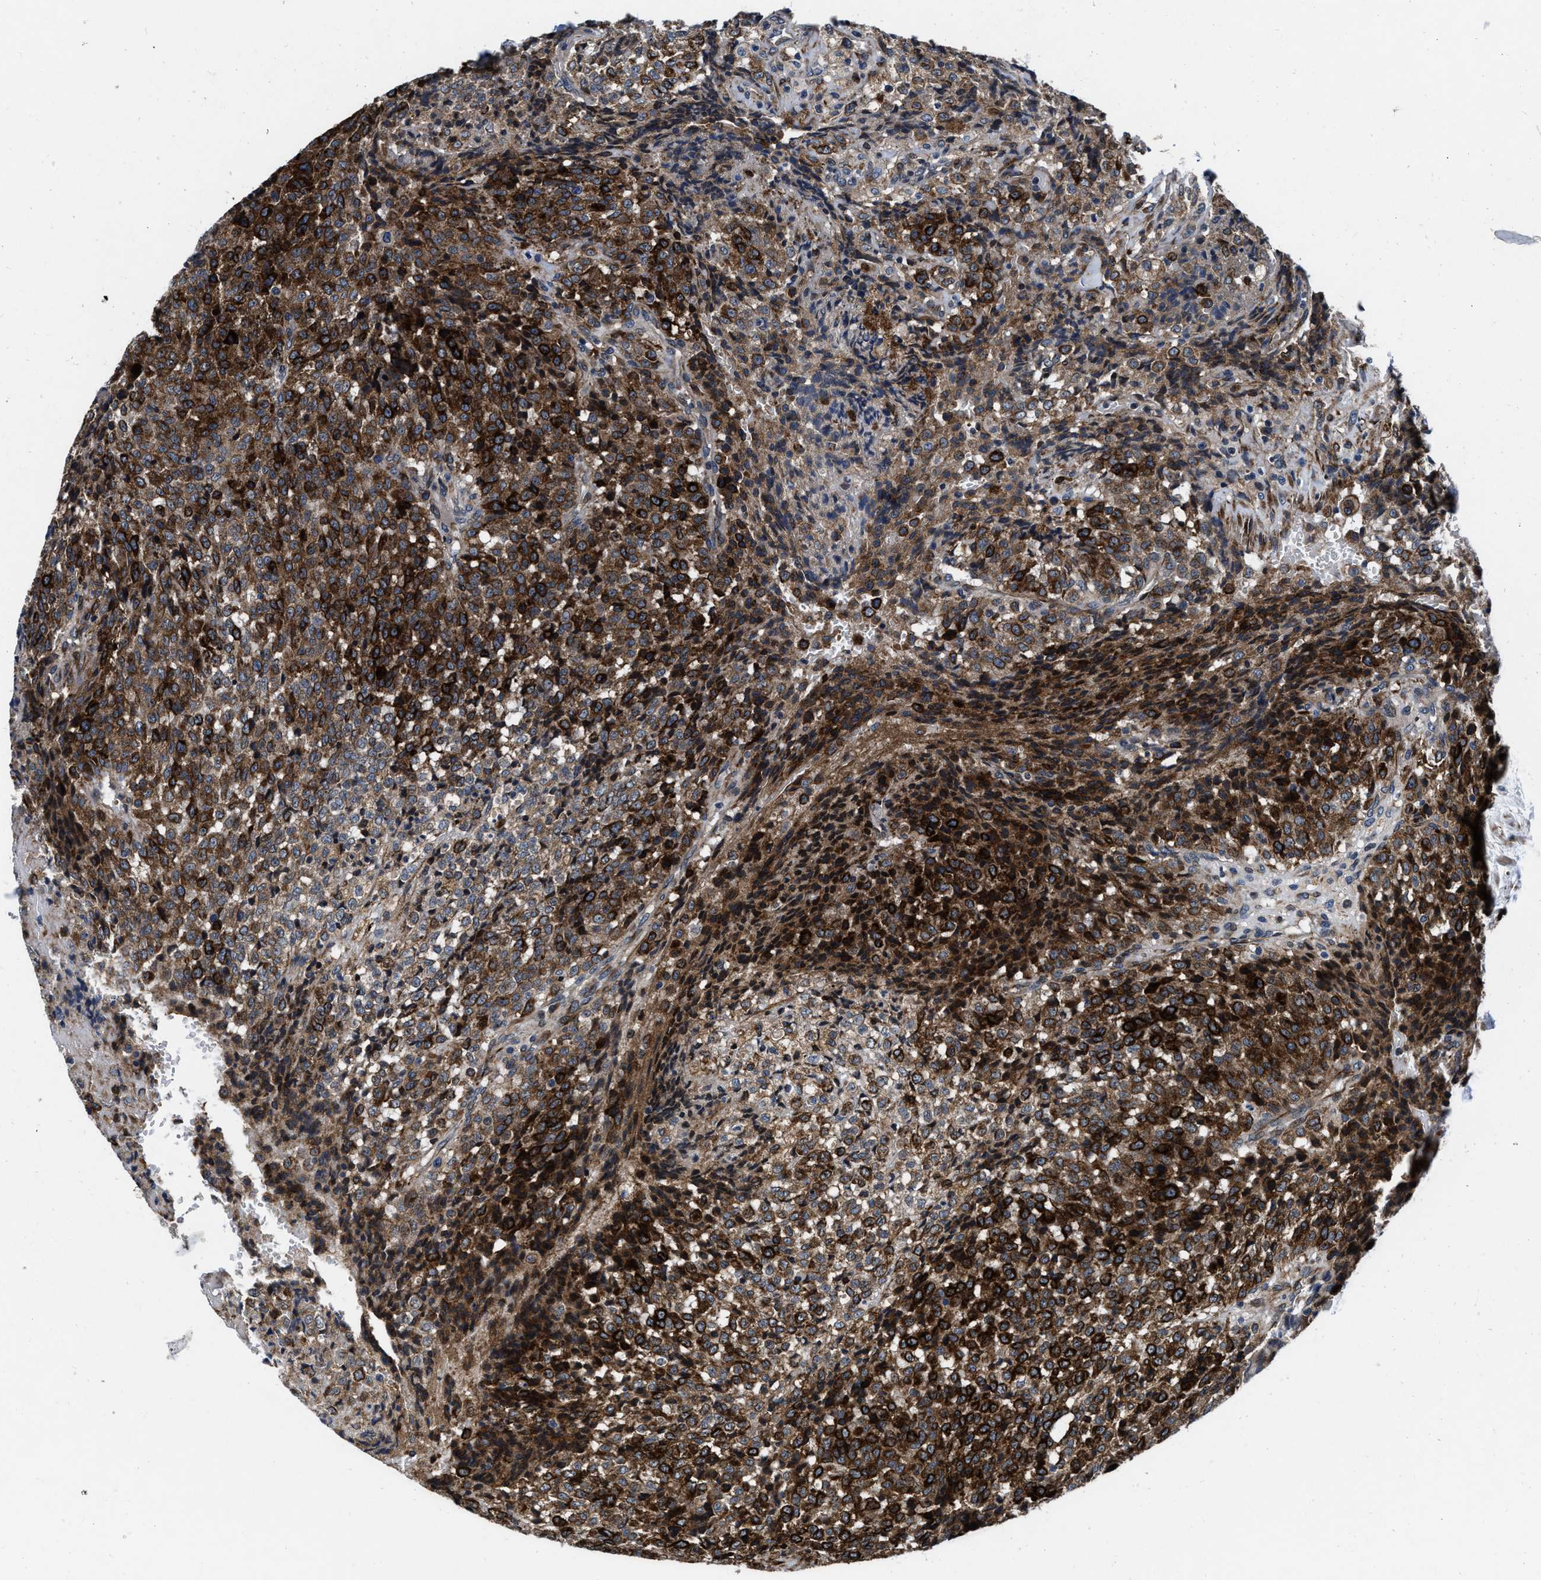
{"staining": {"intensity": "strong", "quantity": ">75%", "location": "cytoplasmic/membranous"}, "tissue": "testis cancer", "cell_type": "Tumor cells", "image_type": "cancer", "snomed": [{"axis": "morphology", "description": "Seminoma, NOS"}, {"axis": "topography", "description": "Testis"}], "caption": "A brown stain shows strong cytoplasmic/membranous staining of a protein in human testis cancer tumor cells.", "gene": "C2orf66", "patient": {"sex": "male", "age": 59}}